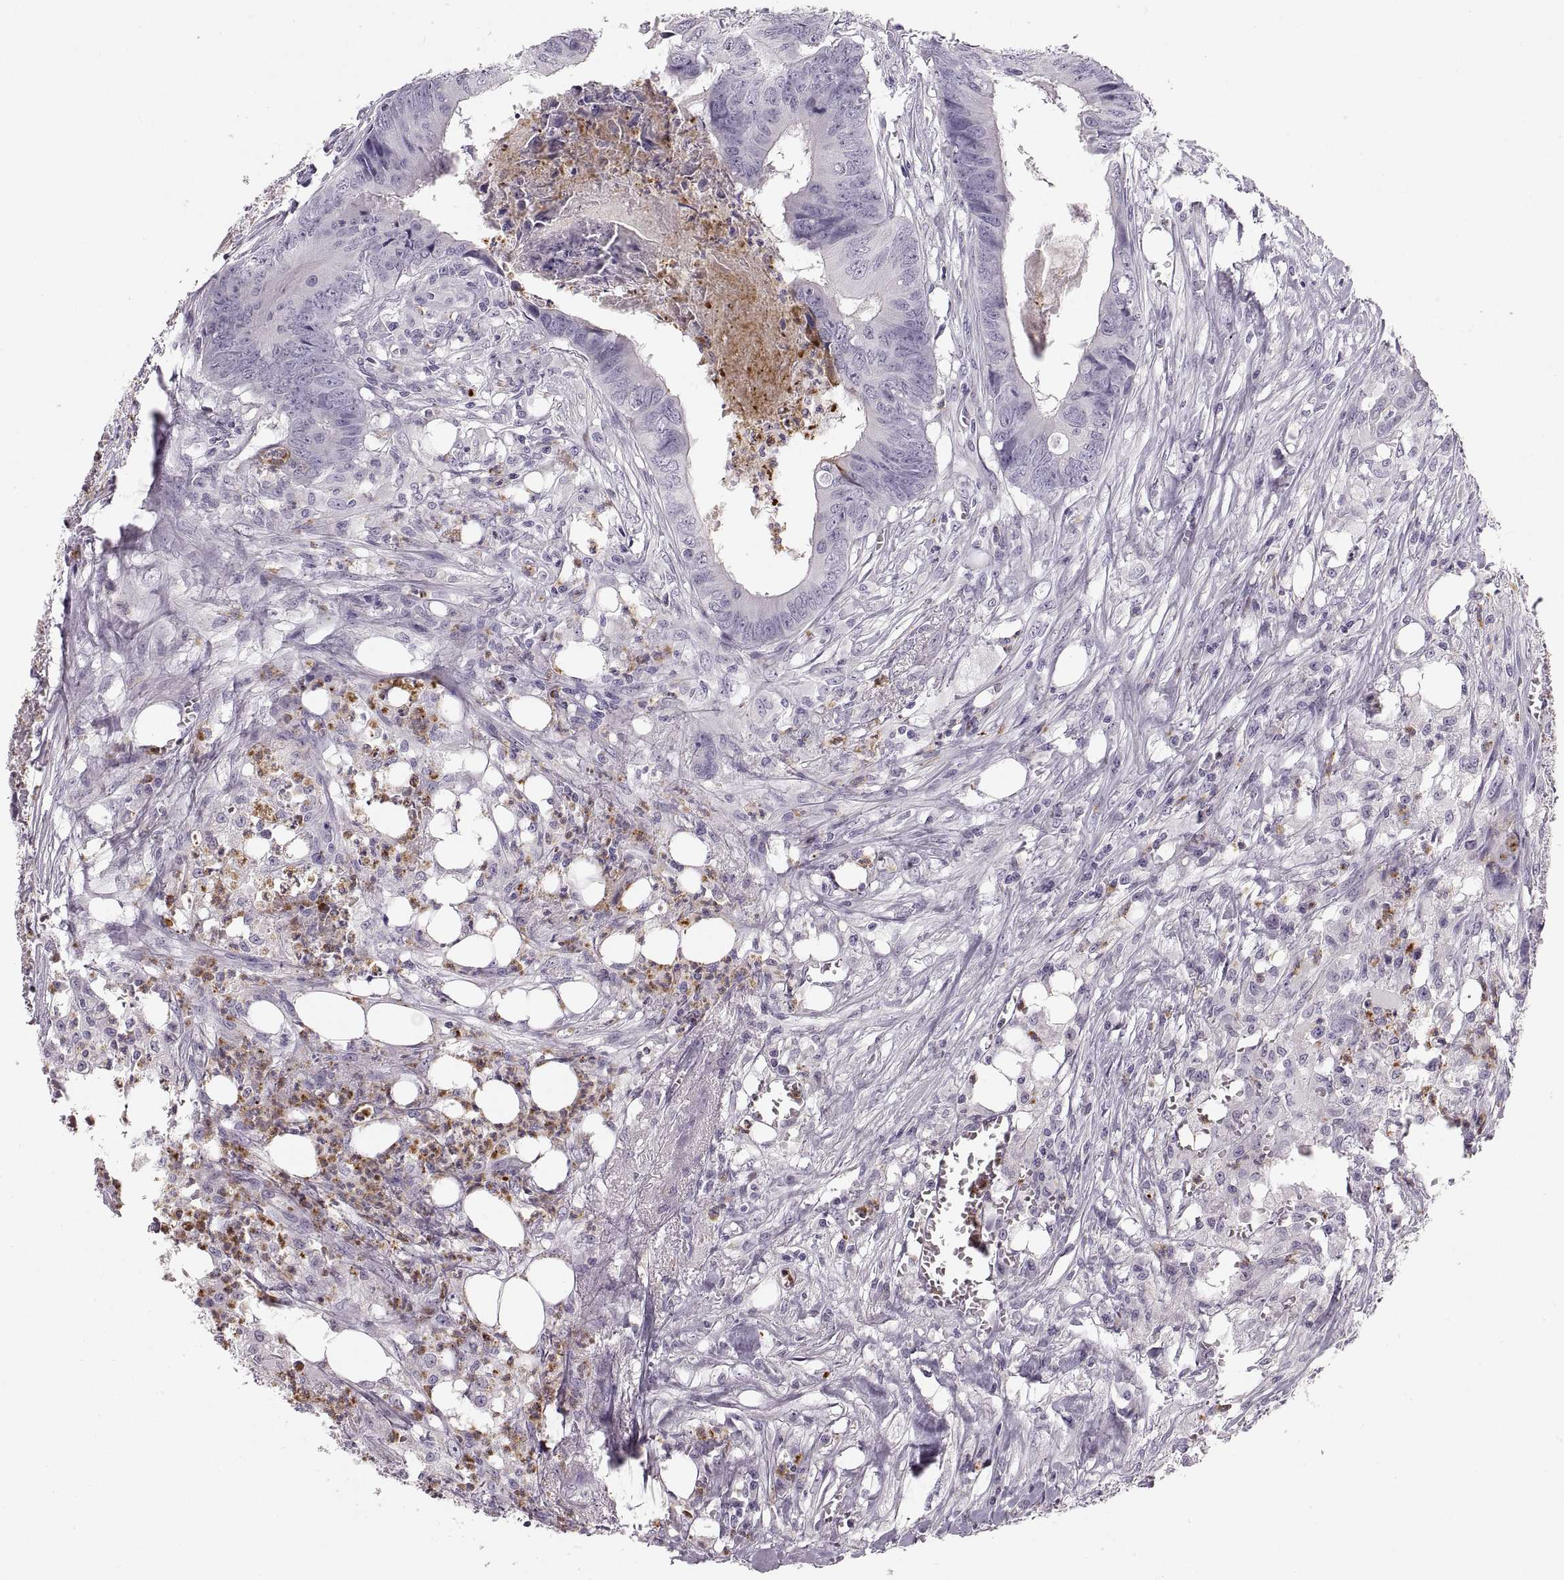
{"staining": {"intensity": "negative", "quantity": "none", "location": "none"}, "tissue": "colorectal cancer", "cell_type": "Tumor cells", "image_type": "cancer", "snomed": [{"axis": "morphology", "description": "Adenocarcinoma, NOS"}, {"axis": "topography", "description": "Colon"}], "caption": "This image is of colorectal adenocarcinoma stained with IHC to label a protein in brown with the nuclei are counter-stained blue. There is no expression in tumor cells.", "gene": "MILR1", "patient": {"sex": "male", "age": 84}}